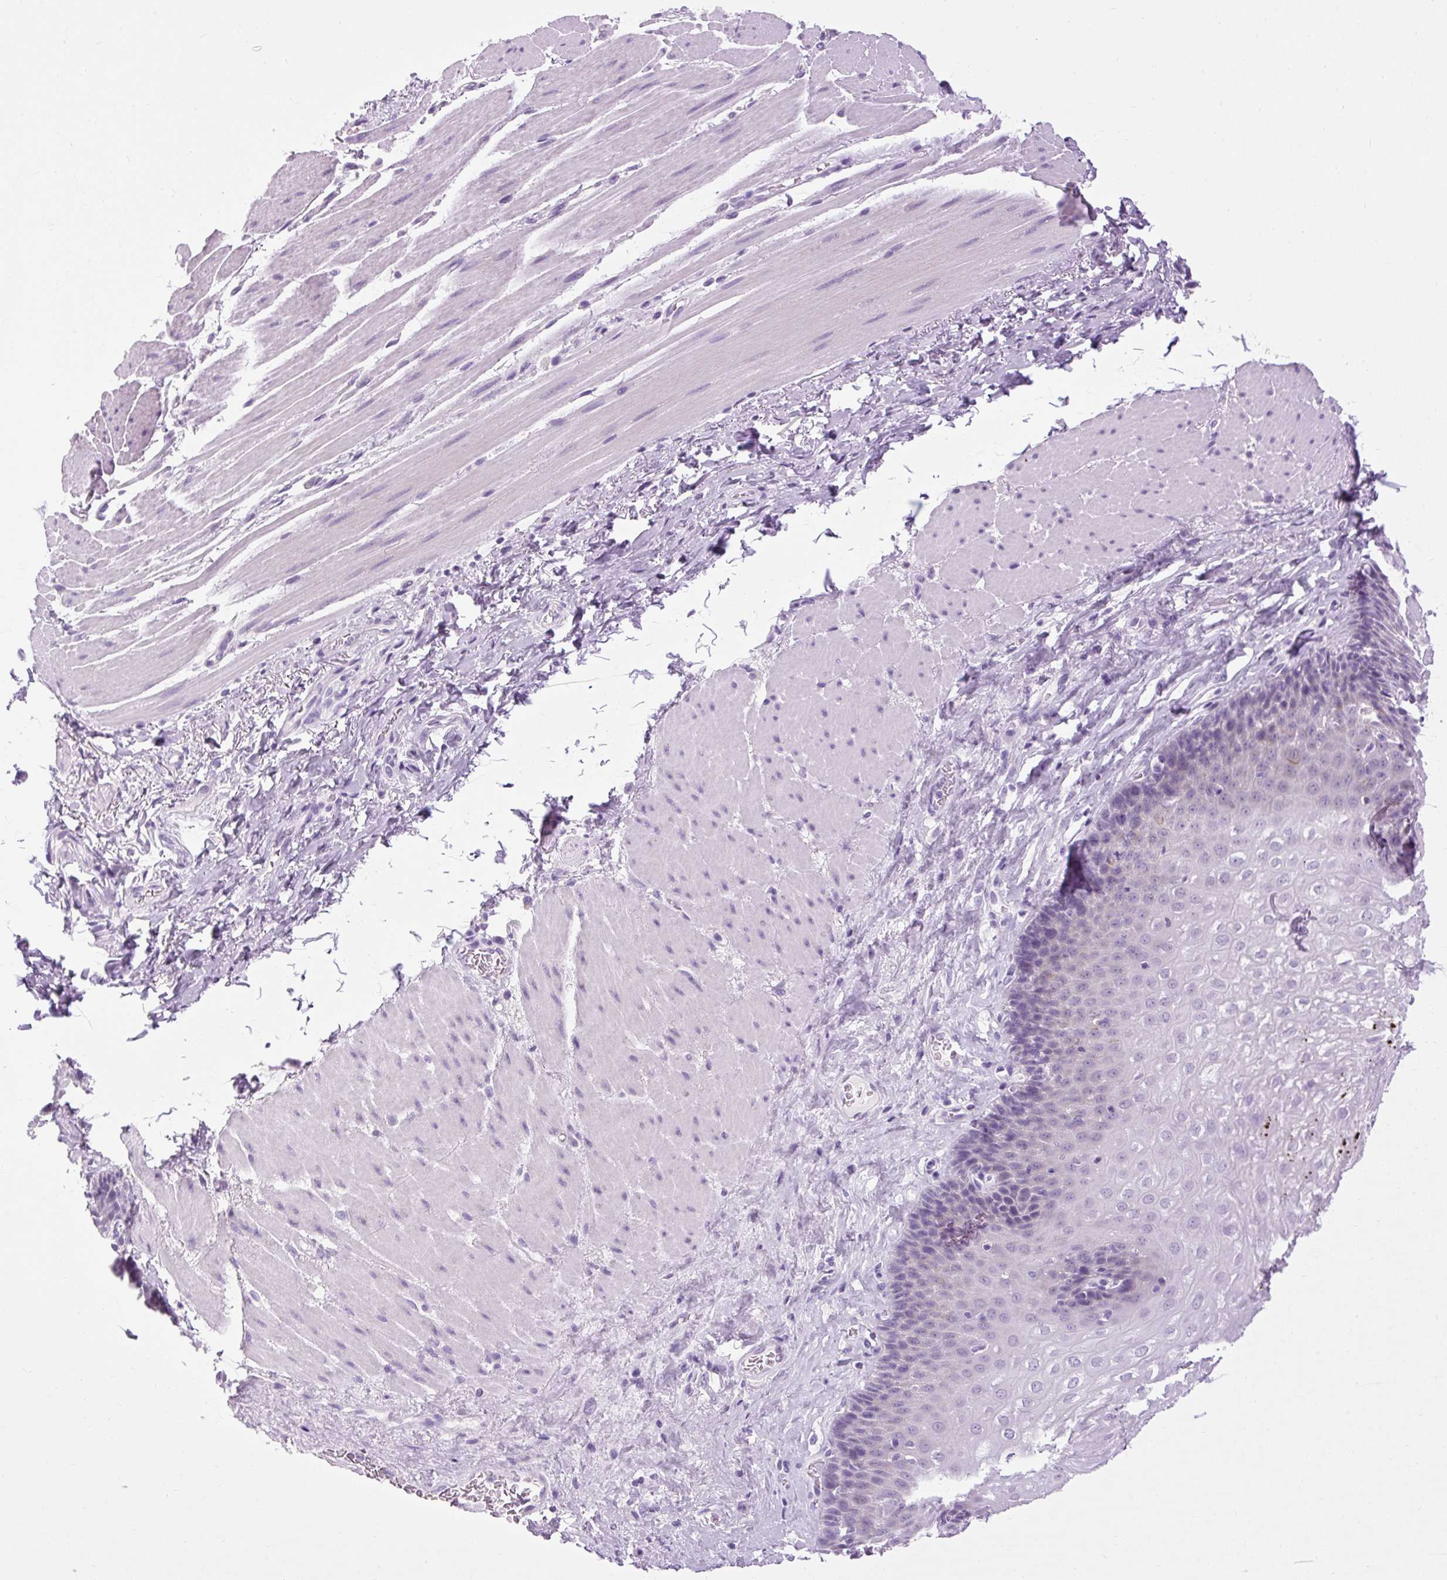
{"staining": {"intensity": "moderate", "quantity": "<25%", "location": "cytoplasmic/membranous"}, "tissue": "esophagus", "cell_type": "Squamous epithelial cells", "image_type": "normal", "snomed": [{"axis": "morphology", "description": "Normal tissue, NOS"}, {"axis": "topography", "description": "Esophagus"}], "caption": "This image shows benign esophagus stained with immunohistochemistry (IHC) to label a protein in brown. The cytoplasmic/membranous of squamous epithelial cells show moderate positivity for the protein. Nuclei are counter-stained blue.", "gene": "B3GNT4", "patient": {"sex": "female", "age": 66}}